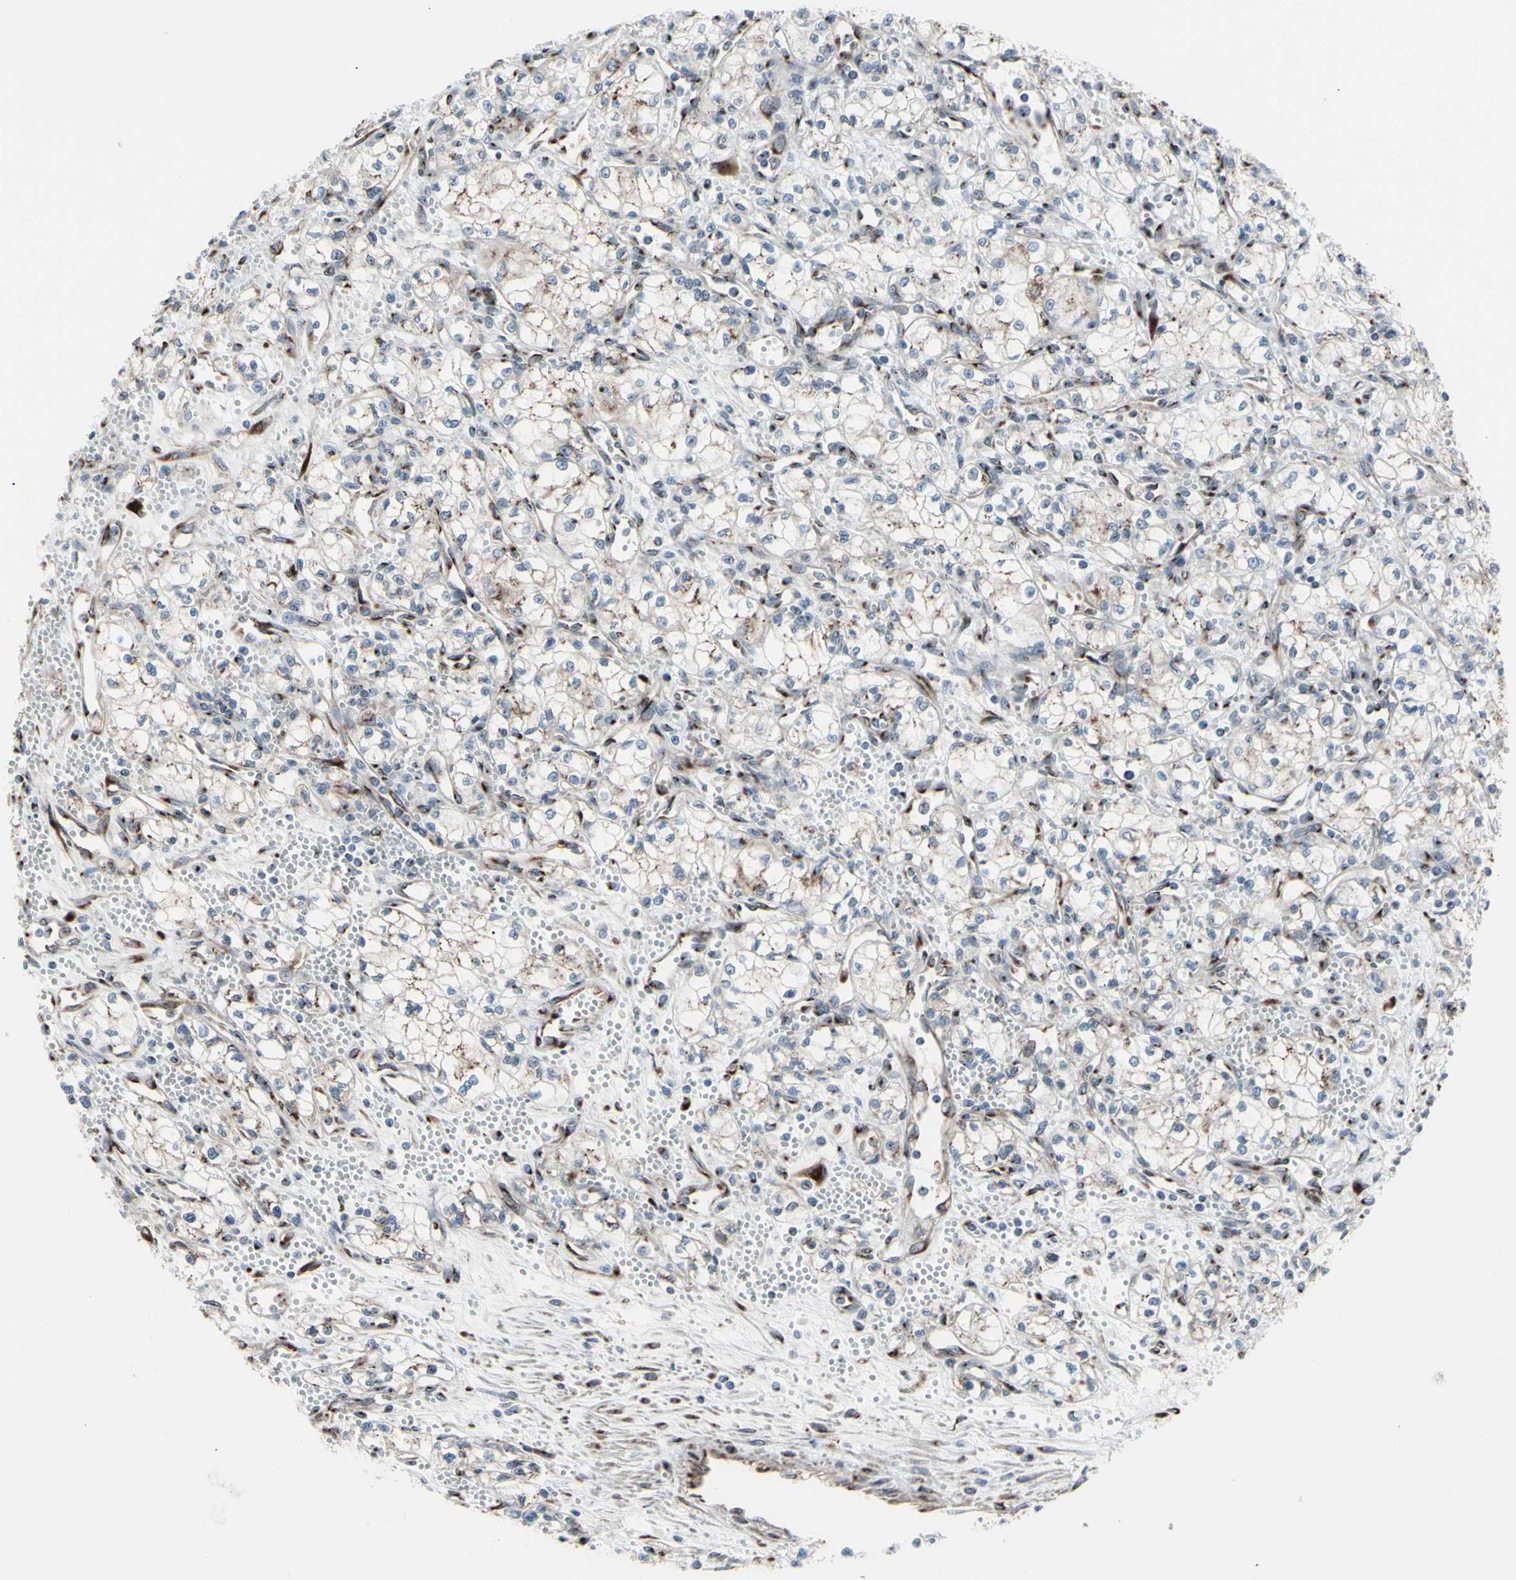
{"staining": {"intensity": "moderate", "quantity": "<25%", "location": "cytoplasmic/membranous"}, "tissue": "renal cancer", "cell_type": "Tumor cells", "image_type": "cancer", "snomed": [{"axis": "morphology", "description": "Normal tissue, NOS"}, {"axis": "morphology", "description": "Adenocarcinoma, NOS"}, {"axis": "topography", "description": "Kidney"}], "caption": "Adenocarcinoma (renal) stained with immunohistochemistry exhibits moderate cytoplasmic/membranous positivity in about <25% of tumor cells. (IHC, brightfield microscopy, high magnification).", "gene": "GLG1", "patient": {"sex": "male", "age": 59}}